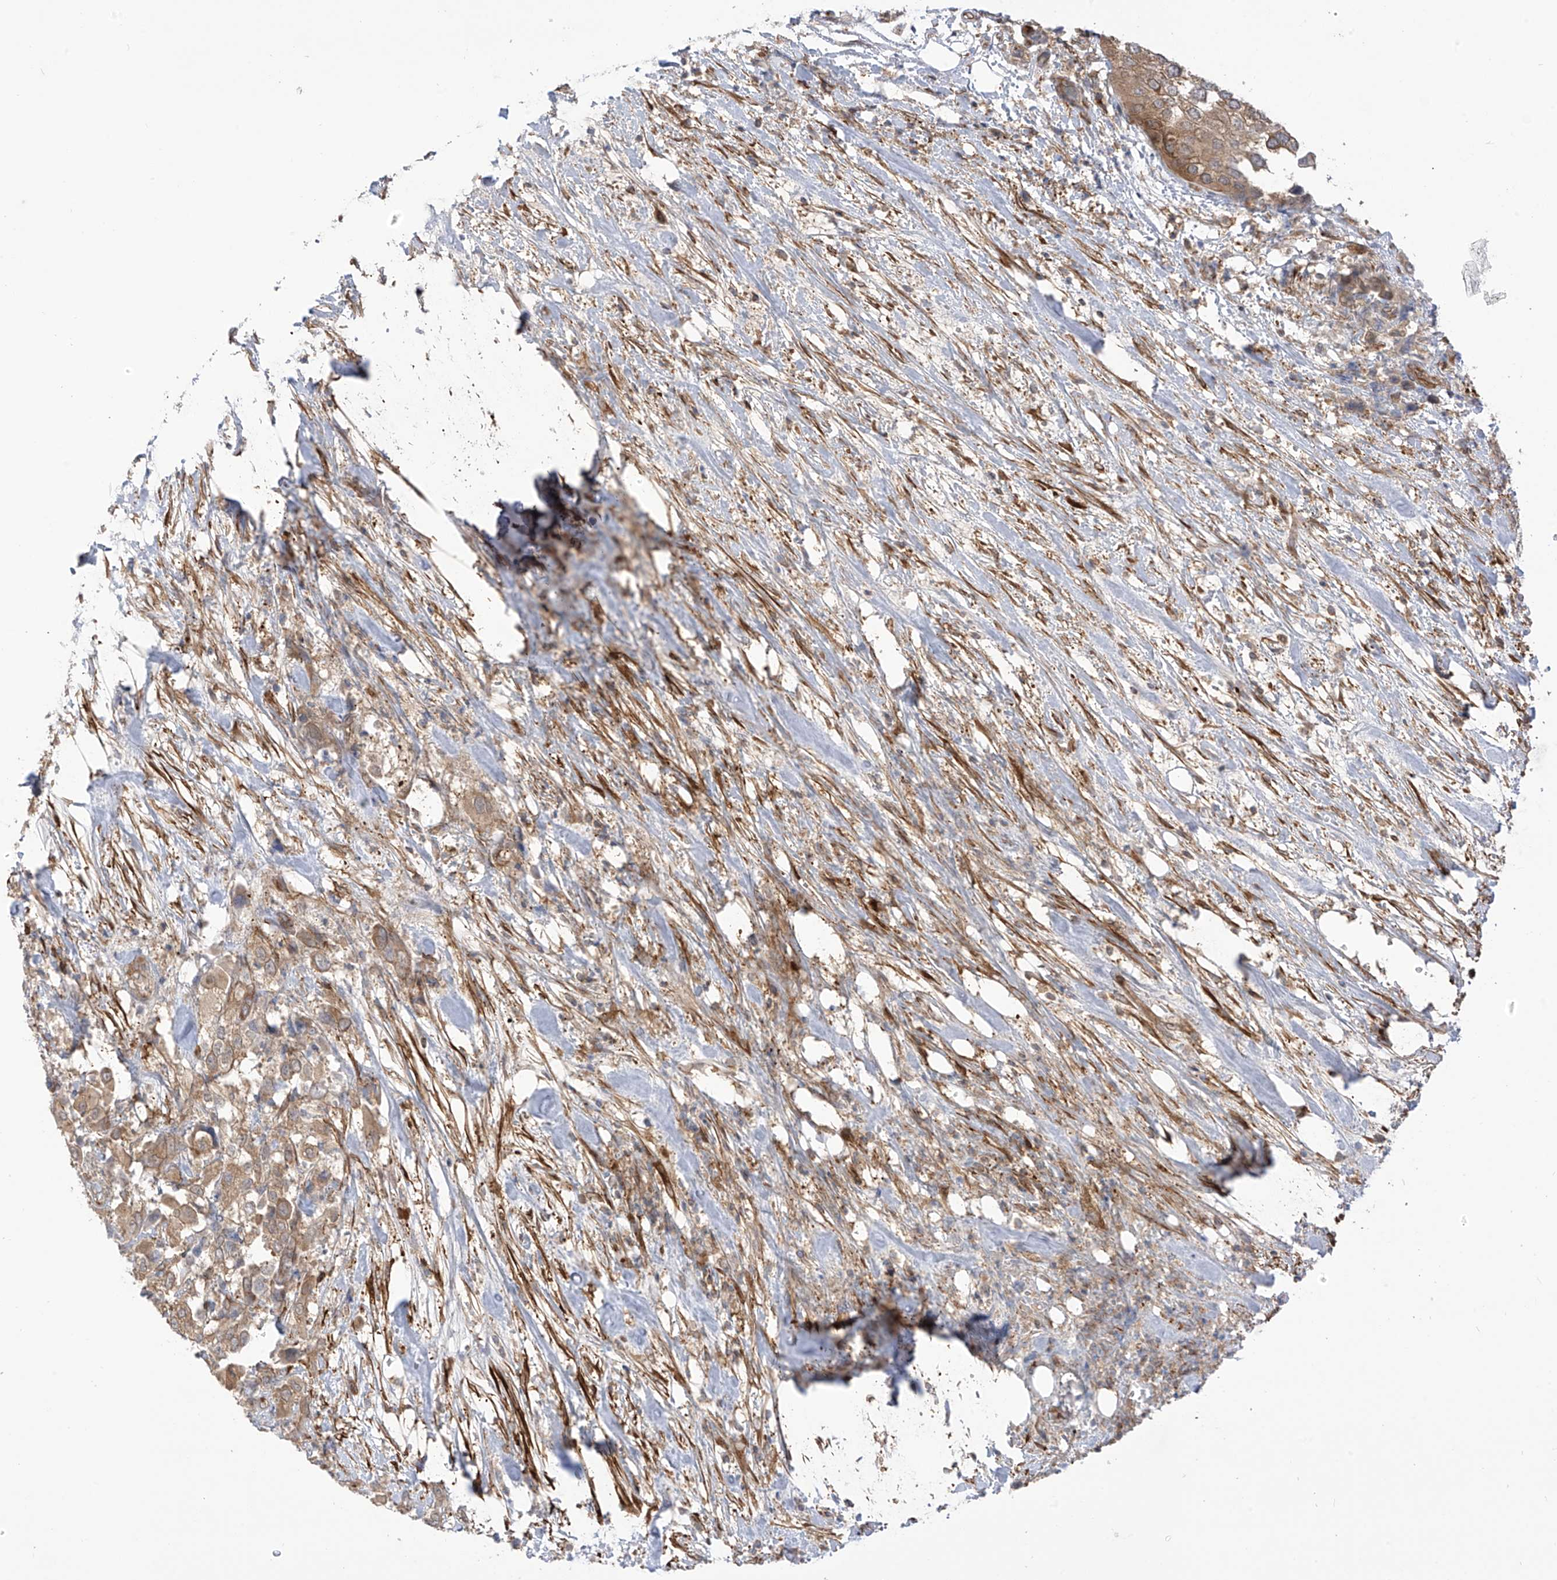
{"staining": {"intensity": "moderate", "quantity": ">75%", "location": "cytoplasmic/membranous"}, "tissue": "urothelial cancer", "cell_type": "Tumor cells", "image_type": "cancer", "snomed": [{"axis": "morphology", "description": "Urothelial carcinoma, High grade"}, {"axis": "topography", "description": "Urinary bladder"}], "caption": "Brown immunohistochemical staining in human urothelial cancer exhibits moderate cytoplasmic/membranous expression in approximately >75% of tumor cells.", "gene": "REPS1", "patient": {"sex": "male", "age": 64}}